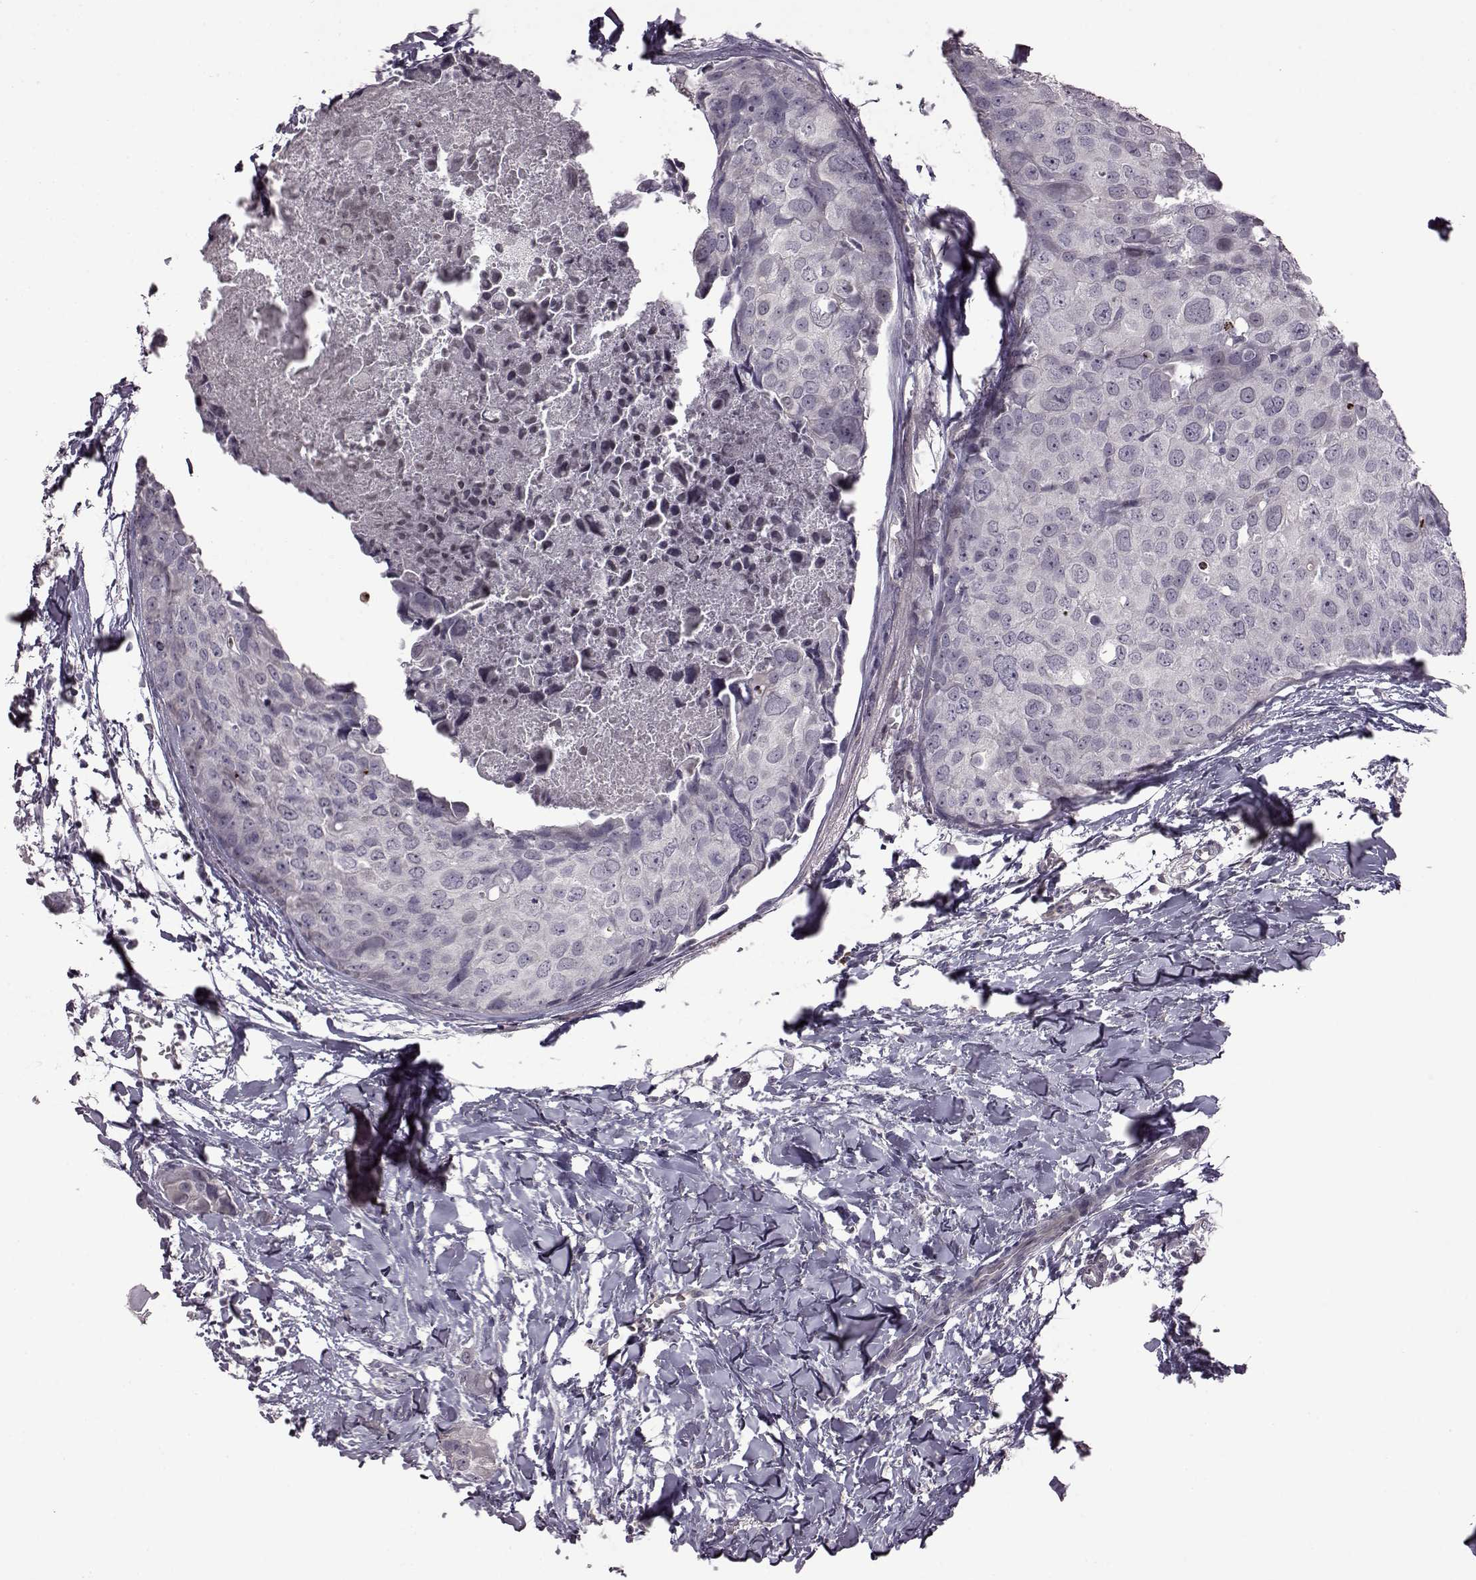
{"staining": {"intensity": "negative", "quantity": "none", "location": "none"}, "tissue": "breast cancer", "cell_type": "Tumor cells", "image_type": "cancer", "snomed": [{"axis": "morphology", "description": "Duct carcinoma"}, {"axis": "topography", "description": "Breast"}], "caption": "This is a histopathology image of immunohistochemistry (IHC) staining of infiltrating ductal carcinoma (breast), which shows no staining in tumor cells.", "gene": "GAL", "patient": {"sex": "female", "age": 38}}